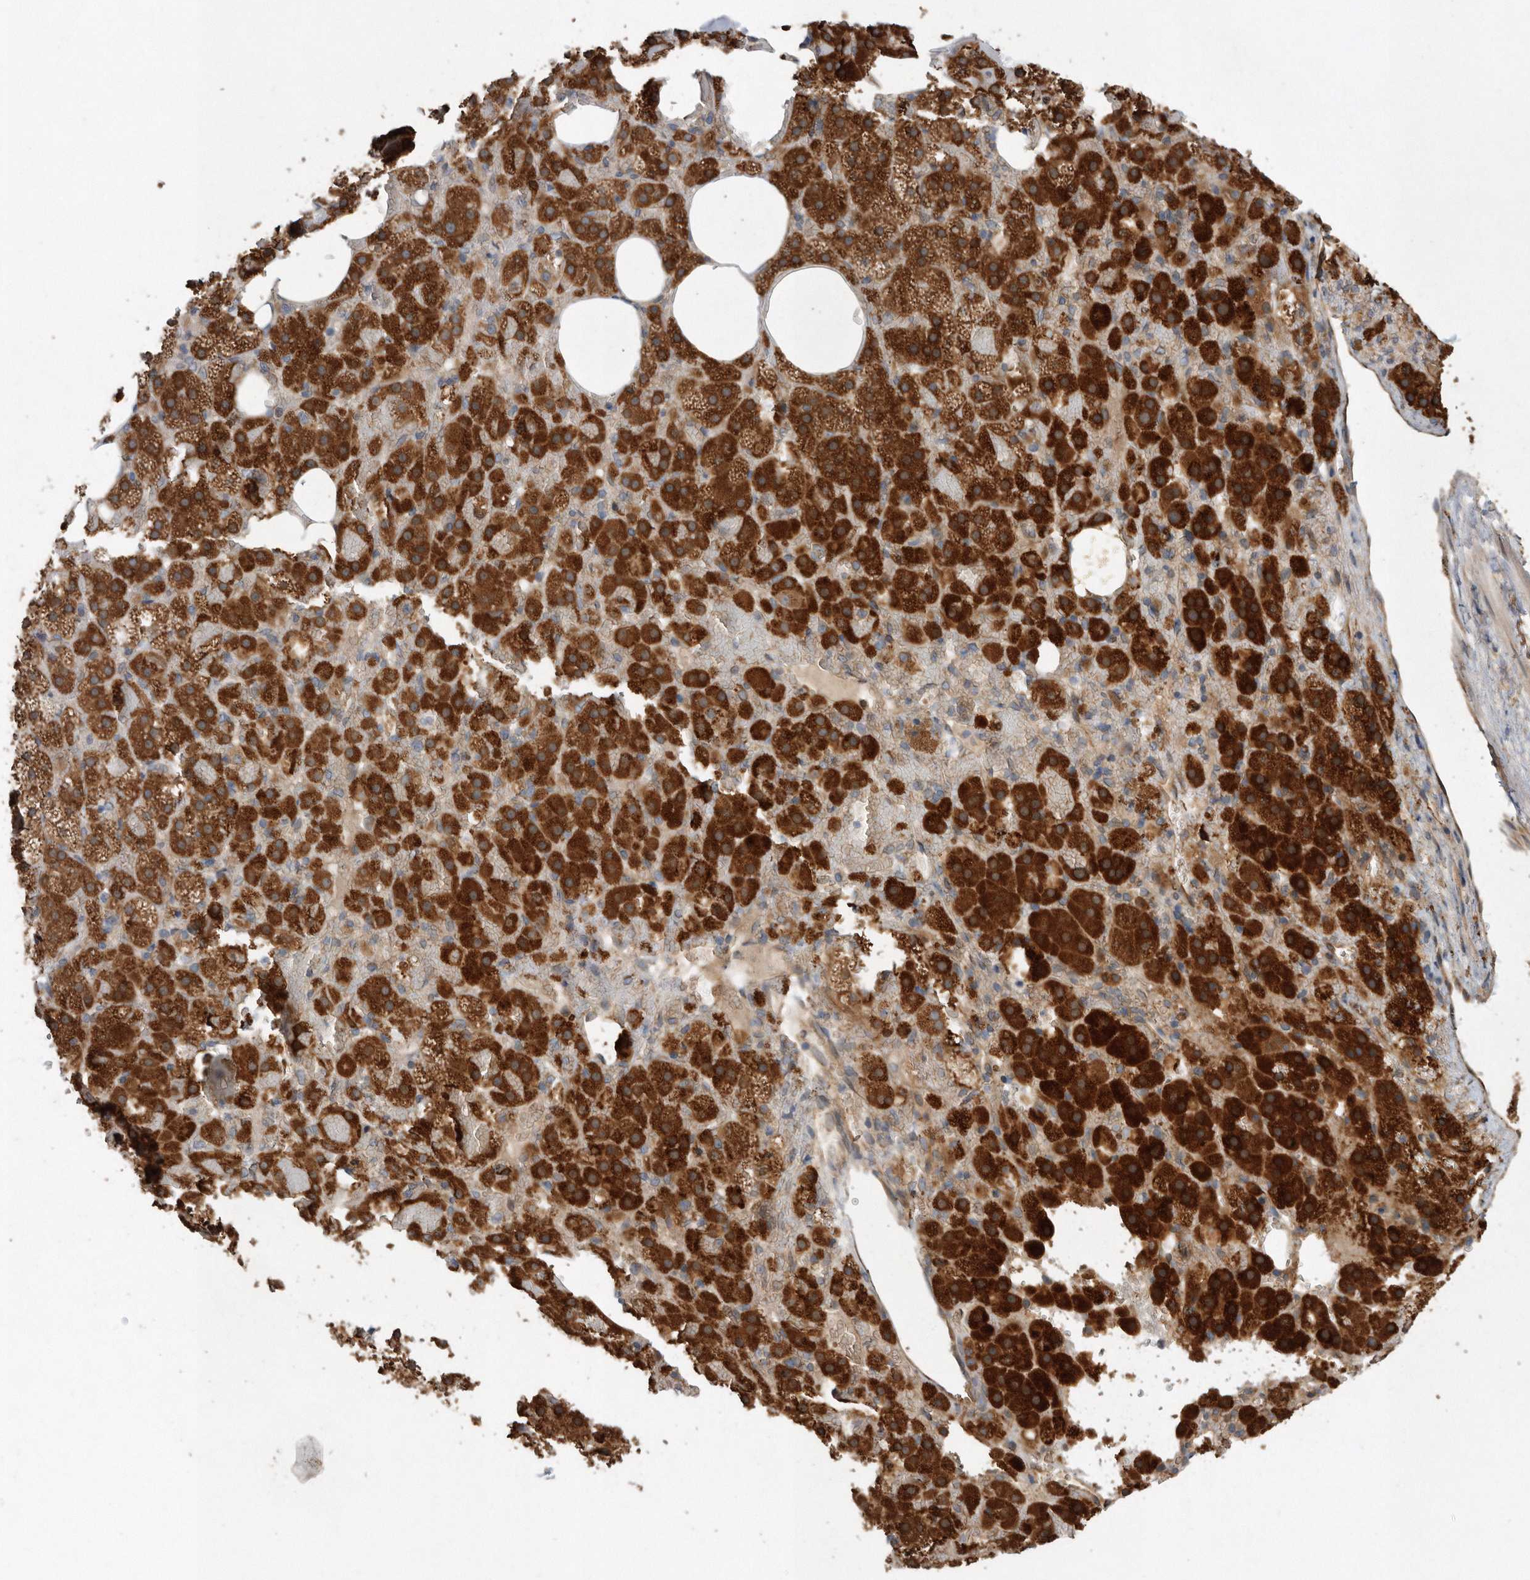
{"staining": {"intensity": "strong", "quantity": ">75%", "location": "cytoplasmic/membranous"}, "tissue": "adrenal gland", "cell_type": "Glandular cells", "image_type": "normal", "snomed": [{"axis": "morphology", "description": "Normal tissue, NOS"}, {"axis": "topography", "description": "Adrenal gland"}], "caption": "This is a histology image of IHC staining of unremarkable adrenal gland, which shows strong positivity in the cytoplasmic/membranous of glandular cells.", "gene": "PON2", "patient": {"sex": "female", "age": 59}}